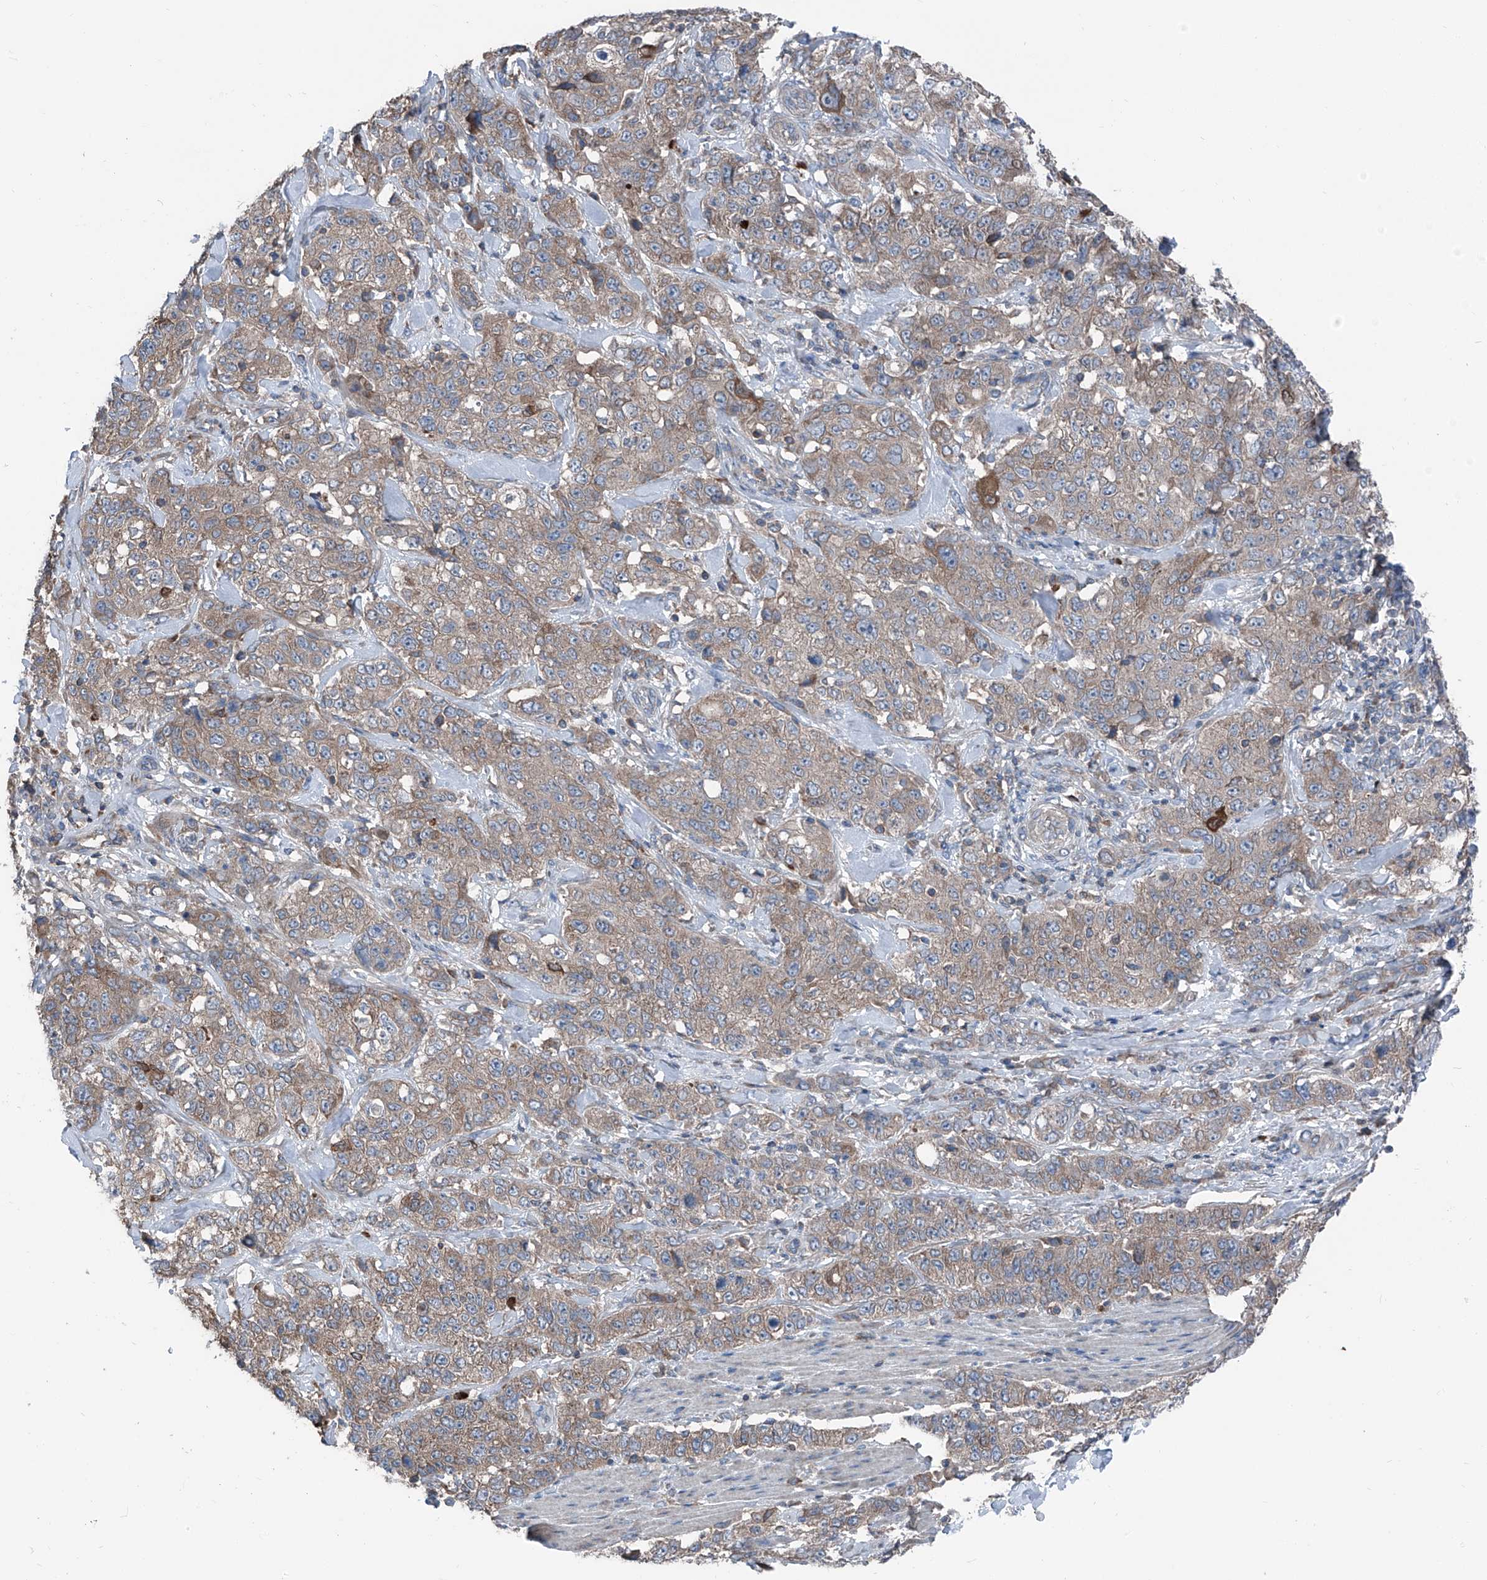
{"staining": {"intensity": "weak", "quantity": ">75%", "location": "cytoplasmic/membranous"}, "tissue": "stomach cancer", "cell_type": "Tumor cells", "image_type": "cancer", "snomed": [{"axis": "morphology", "description": "Adenocarcinoma, NOS"}, {"axis": "topography", "description": "Stomach"}], "caption": "A histopathology image of stomach cancer stained for a protein shows weak cytoplasmic/membranous brown staining in tumor cells.", "gene": "GPAT3", "patient": {"sex": "male", "age": 48}}